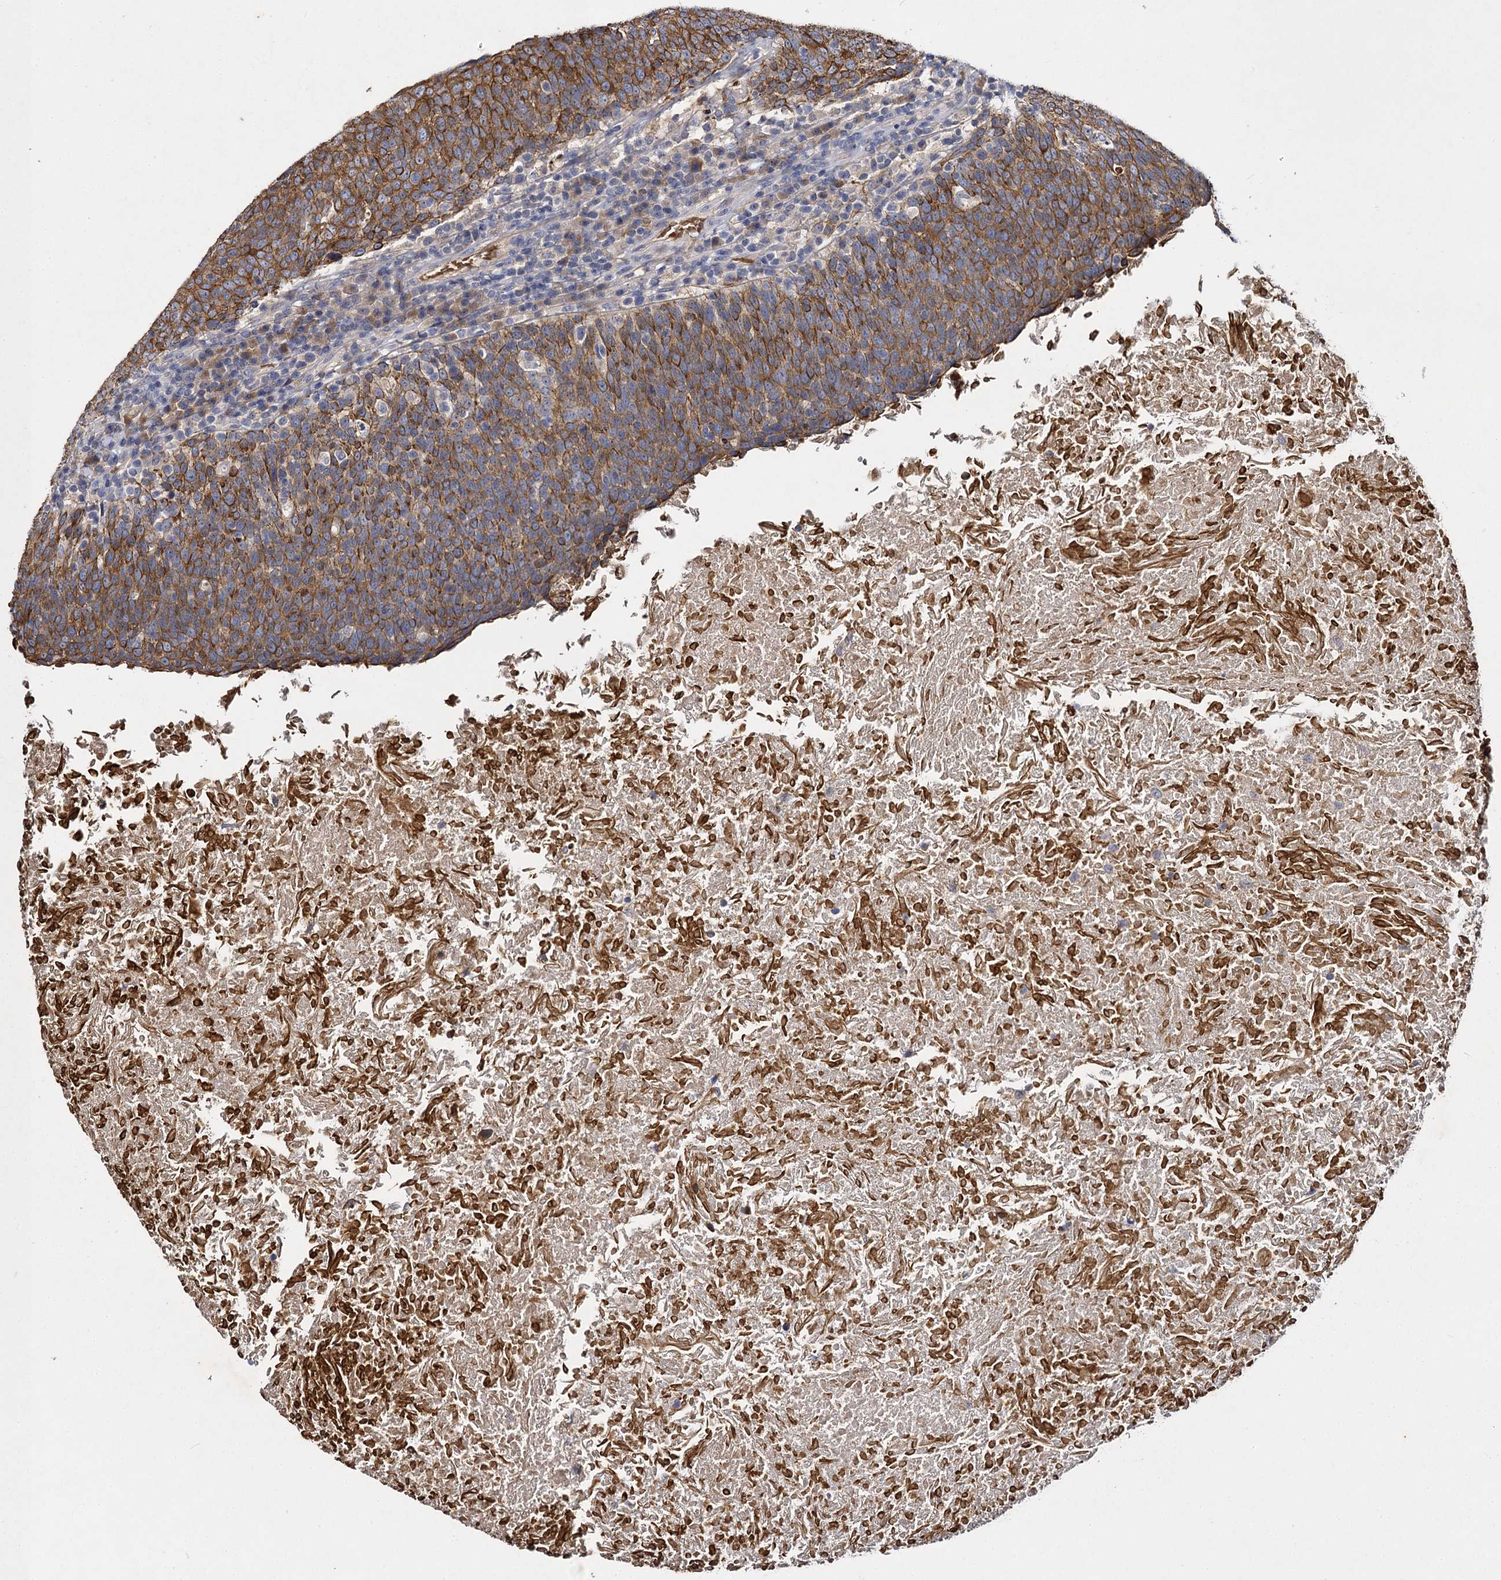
{"staining": {"intensity": "moderate", "quantity": ">75%", "location": "cytoplasmic/membranous"}, "tissue": "head and neck cancer", "cell_type": "Tumor cells", "image_type": "cancer", "snomed": [{"axis": "morphology", "description": "Squamous cell carcinoma, NOS"}, {"axis": "morphology", "description": "Squamous cell carcinoma, metastatic, NOS"}, {"axis": "topography", "description": "Lymph node"}, {"axis": "topography", "description": "Head-Neck"}], "caption": "Head and neck cancer (squamous cell carcinoma) stained with DAB (3,3'-diaminobenzidine) immunohistochemistry reveals medium levels of moderate cytoplasmic/membranous staining in approximately >75% of tumor cells. The staining was performed using DAB, with brown indicating positive protein expression. Nuclei are stained blue with hematoxylin.", "gene": "SLC11A2", "patient": {"sex": "male", "age": 62}}